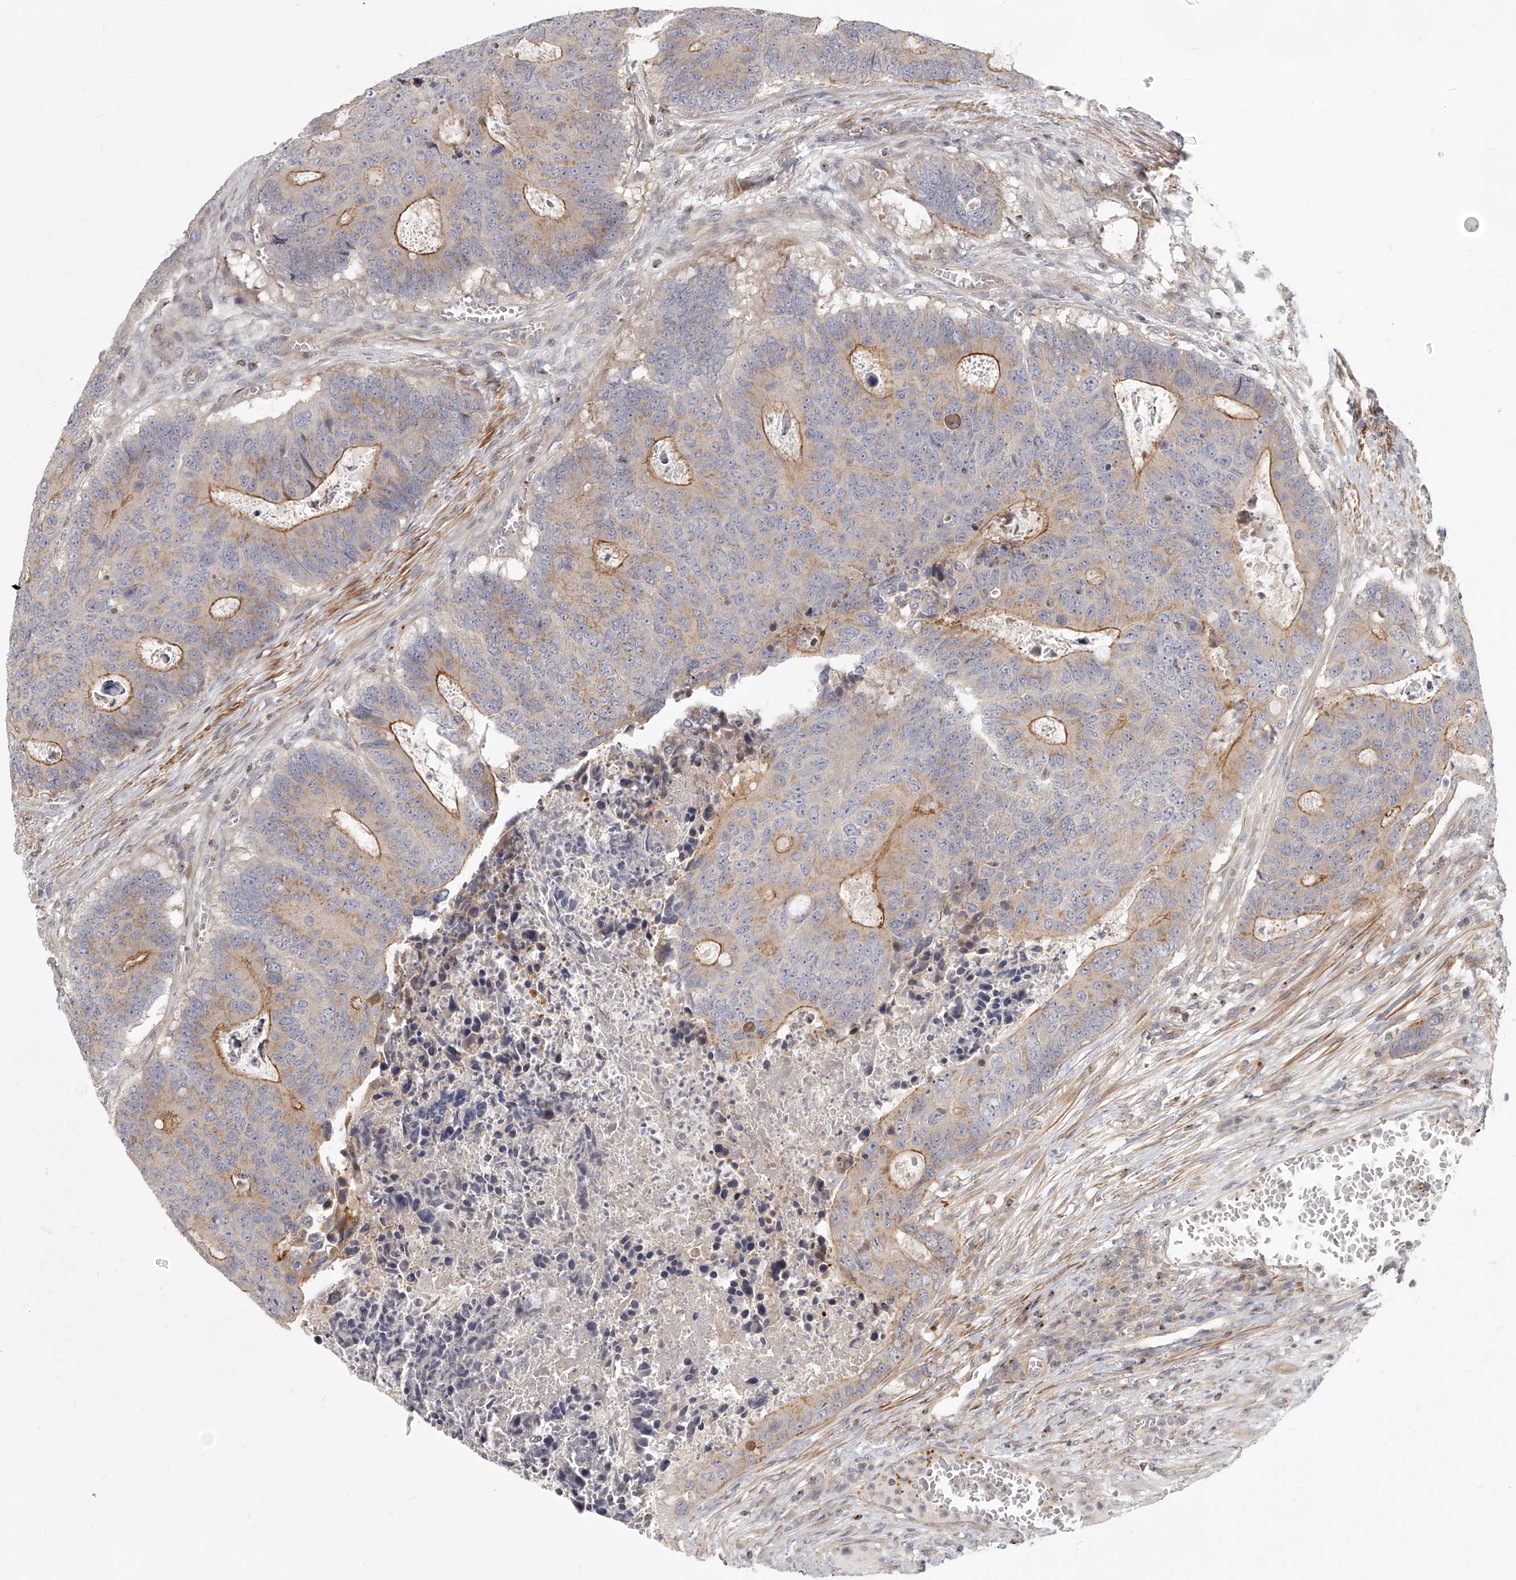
{"staining": {"intensity": "moderate", "quantity": "25%-75%", "location": "cytoplasmic/membranous"}, "tissue": "colorectal cancer", "cell_type": "Tumor cells", "image_type": "cancer", "snomed": [{"axis": "morphology", "description": "Adenocarcinoma, NOS"}, {"axis": "topography", "description": "Colon"}], "caption": "Immunohistochemical staining of human colorectal cancer exhibits medium levels of moderate cytoplasmic/membranous protein expression in approximately 25%-75% of tumor cells.", "gene": "SLC37A1", "patient": {"sex": "male", "age": 87}}